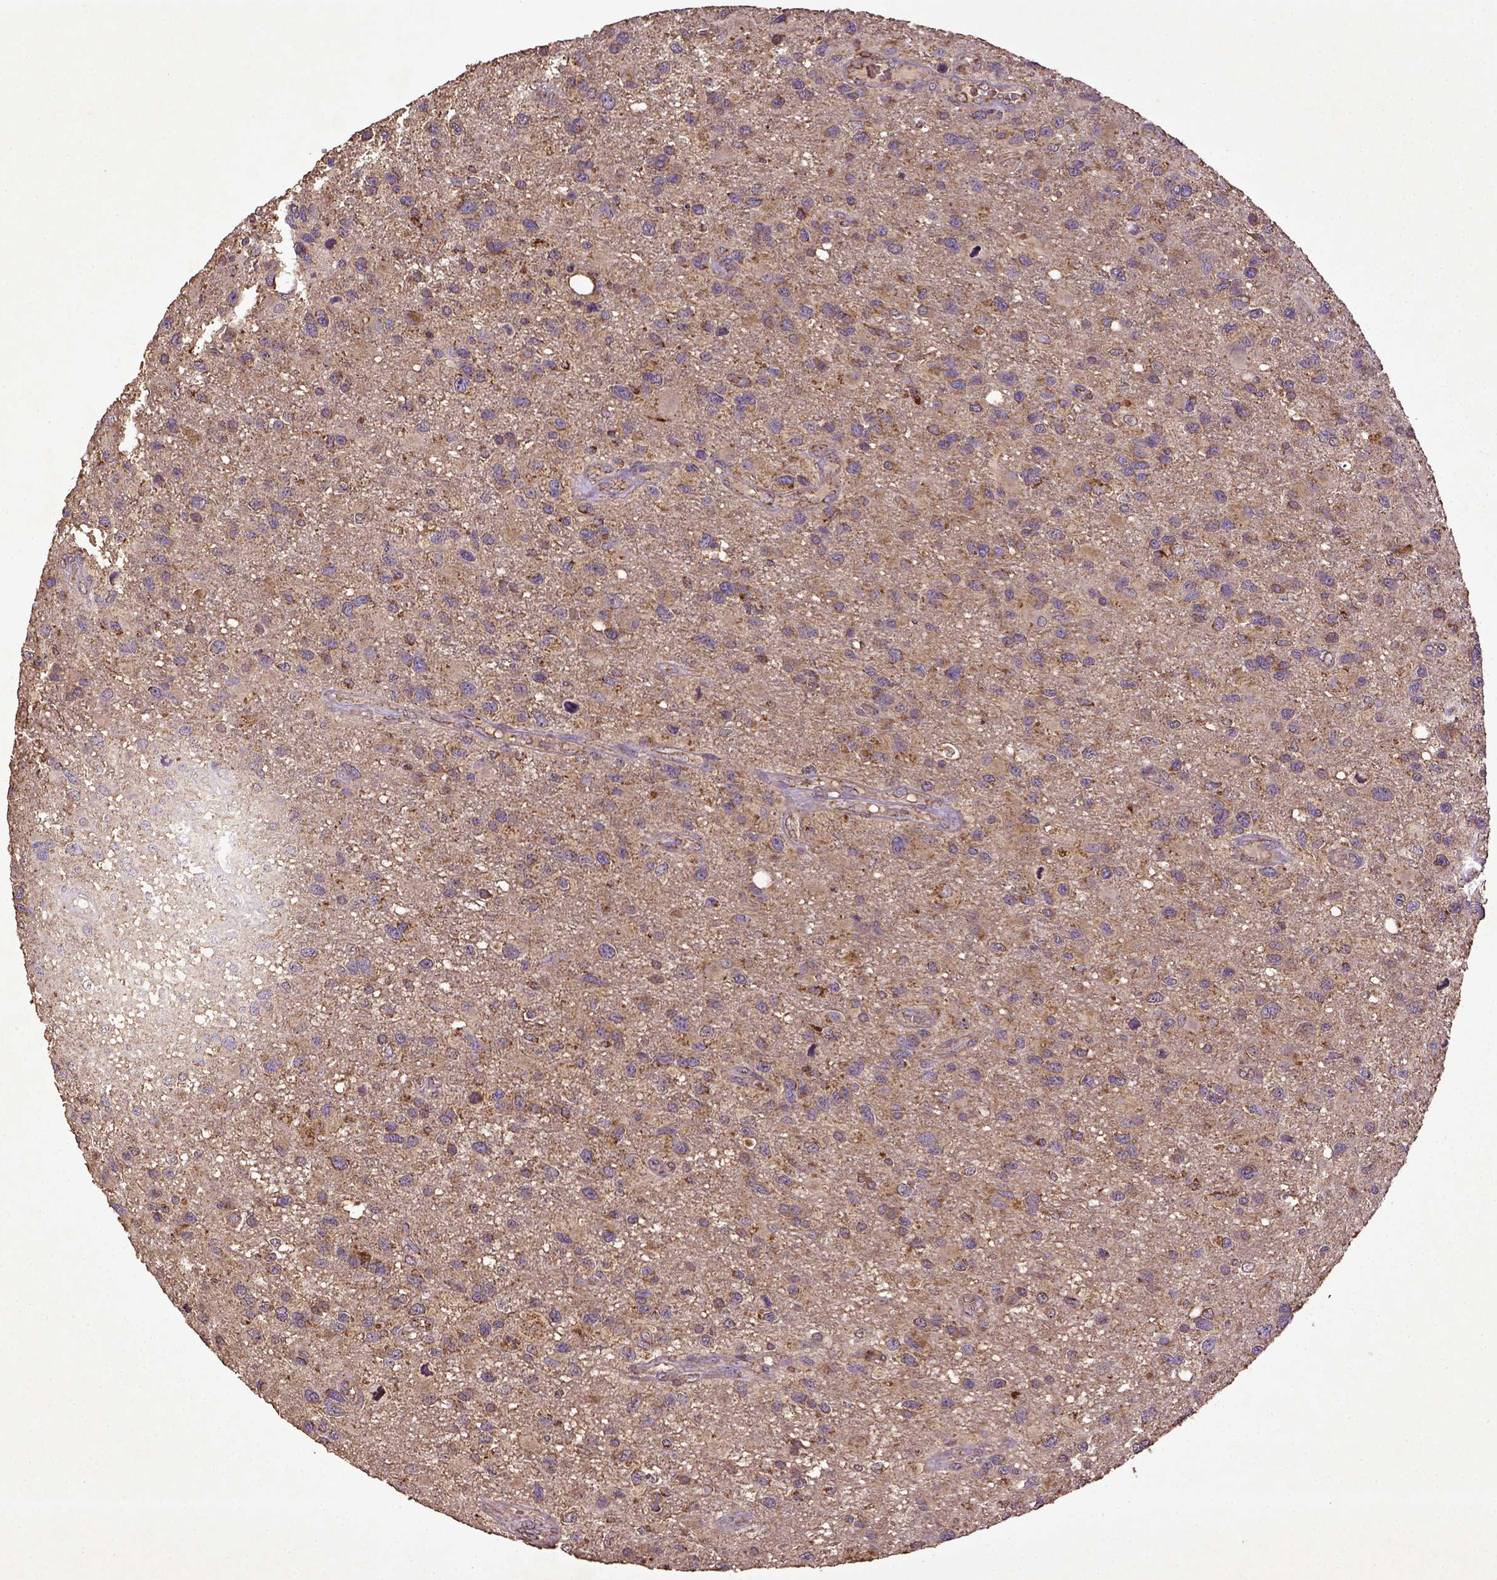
{"staining": {"intensity": "moderate", "quantity": "25%-75%", "location": "cytoplasmic/membranous"}, "tissue": "glioma", "cell_type": "Tumor cells", "image_type": "cancer", "snomed": [{"axis": "morphology", "description": "Glioma, malignant, NOS"}, {"axis": "morphology", "description": "Glioma, malignant, High grade"}, {"axis": "topography", "description": "Brain"}], "caption": "Protein staining by immunohistochemistry demonstrates moderate cytoplasmic/membranous positivity in approximately 25%-75% of tumor cells in malignant glioma (high-grade).", "gene": "MT-CO1", "patient": {"sex": "female", "age": 71}}